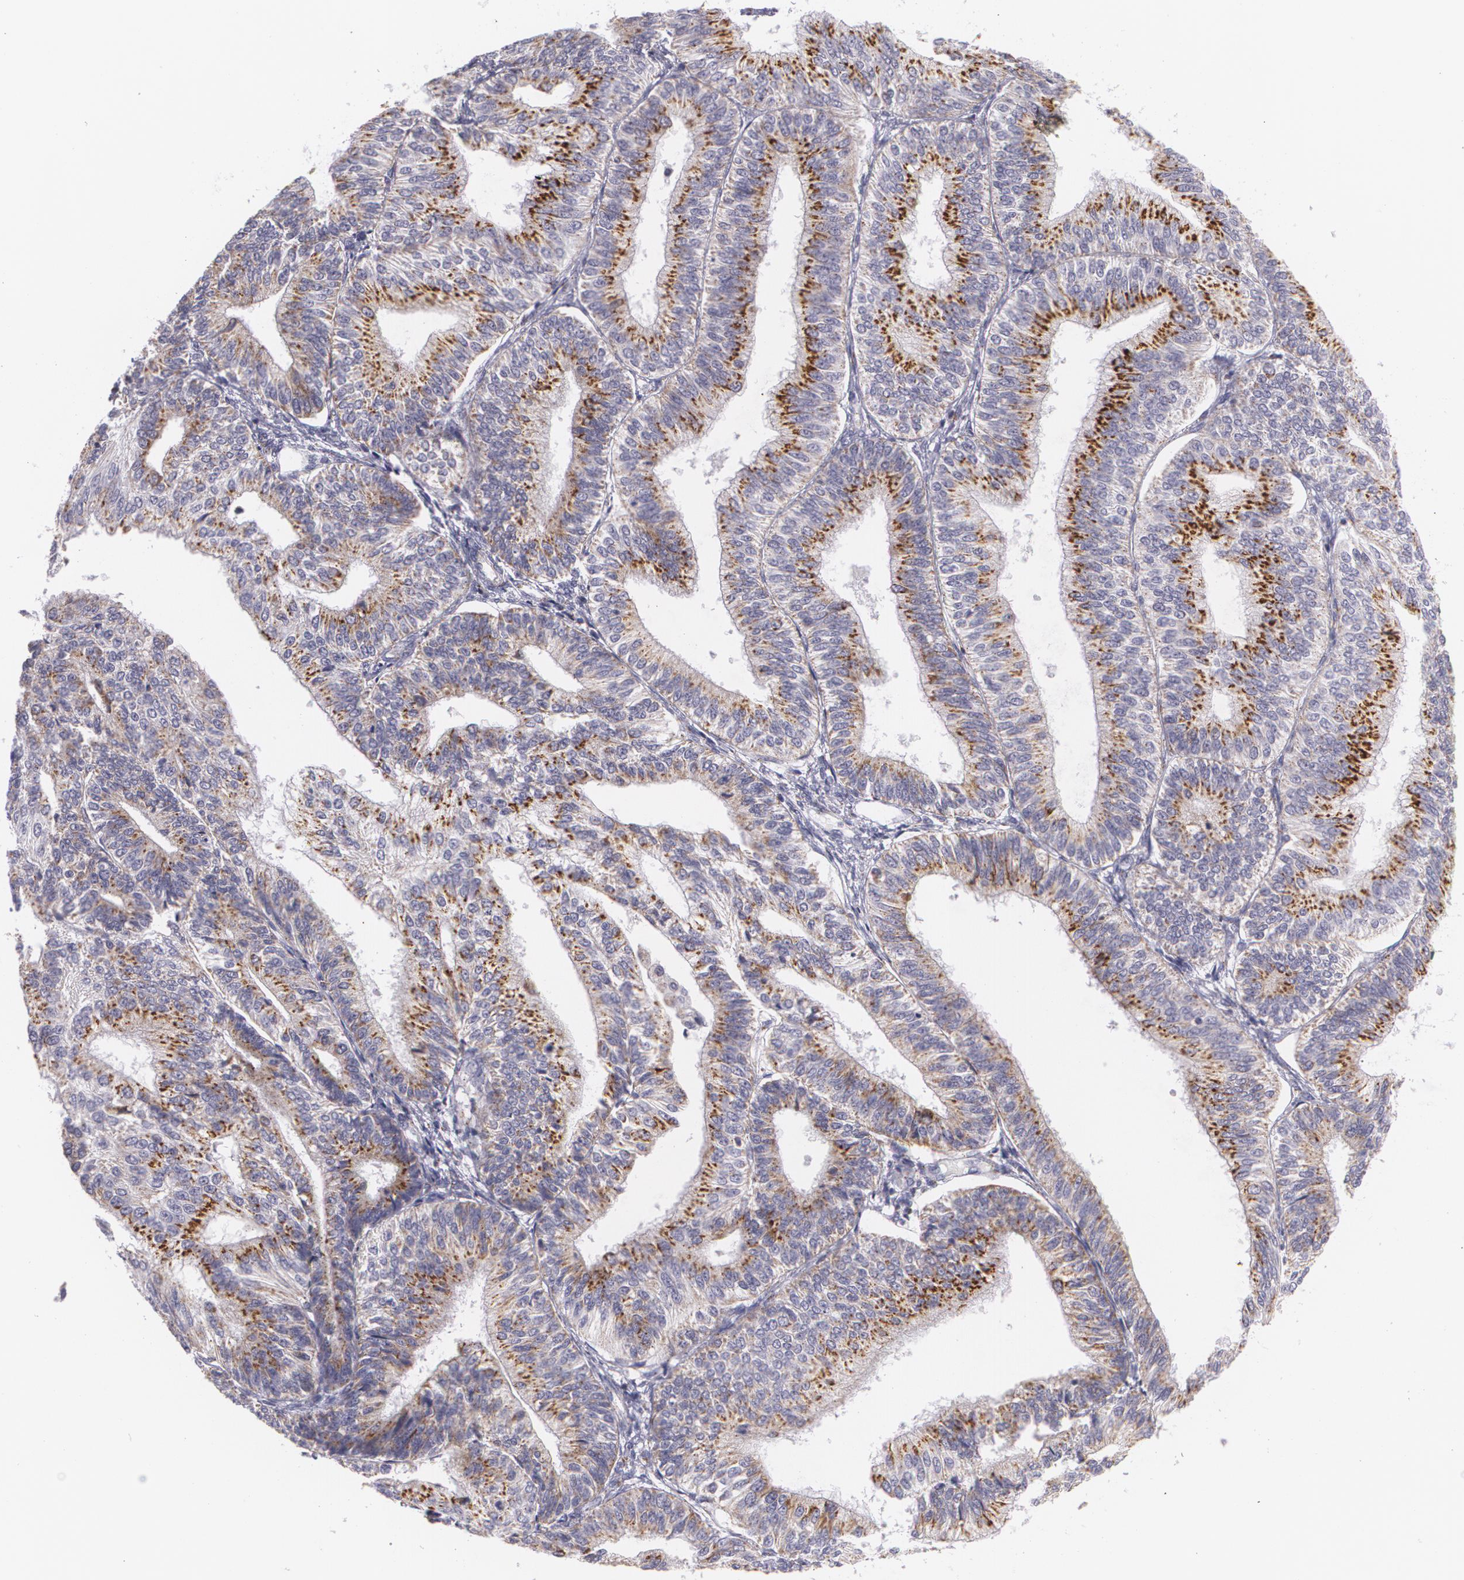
{"staining": {"intensity": "strong", "quantity": "25%-75%", "location": "cytoplasmic/membranous"}, "tissue": "endometrial cancer", "cell_type": "Tumor cells", "image_type": "cancer", "snomed": [{"axis": "morphology", "description": "Adenocarcinoma, NOS"}, {"axis": "topography", "description": "Endometrium"}], "caption": "Protein staining of endometrial cancer tissue demonstrates strong cytoplasmic/membranous positivity in about 25%-75% of tumor cells.", "gene": "CILK1", "patient": {"sex": "female", "age": 55}}